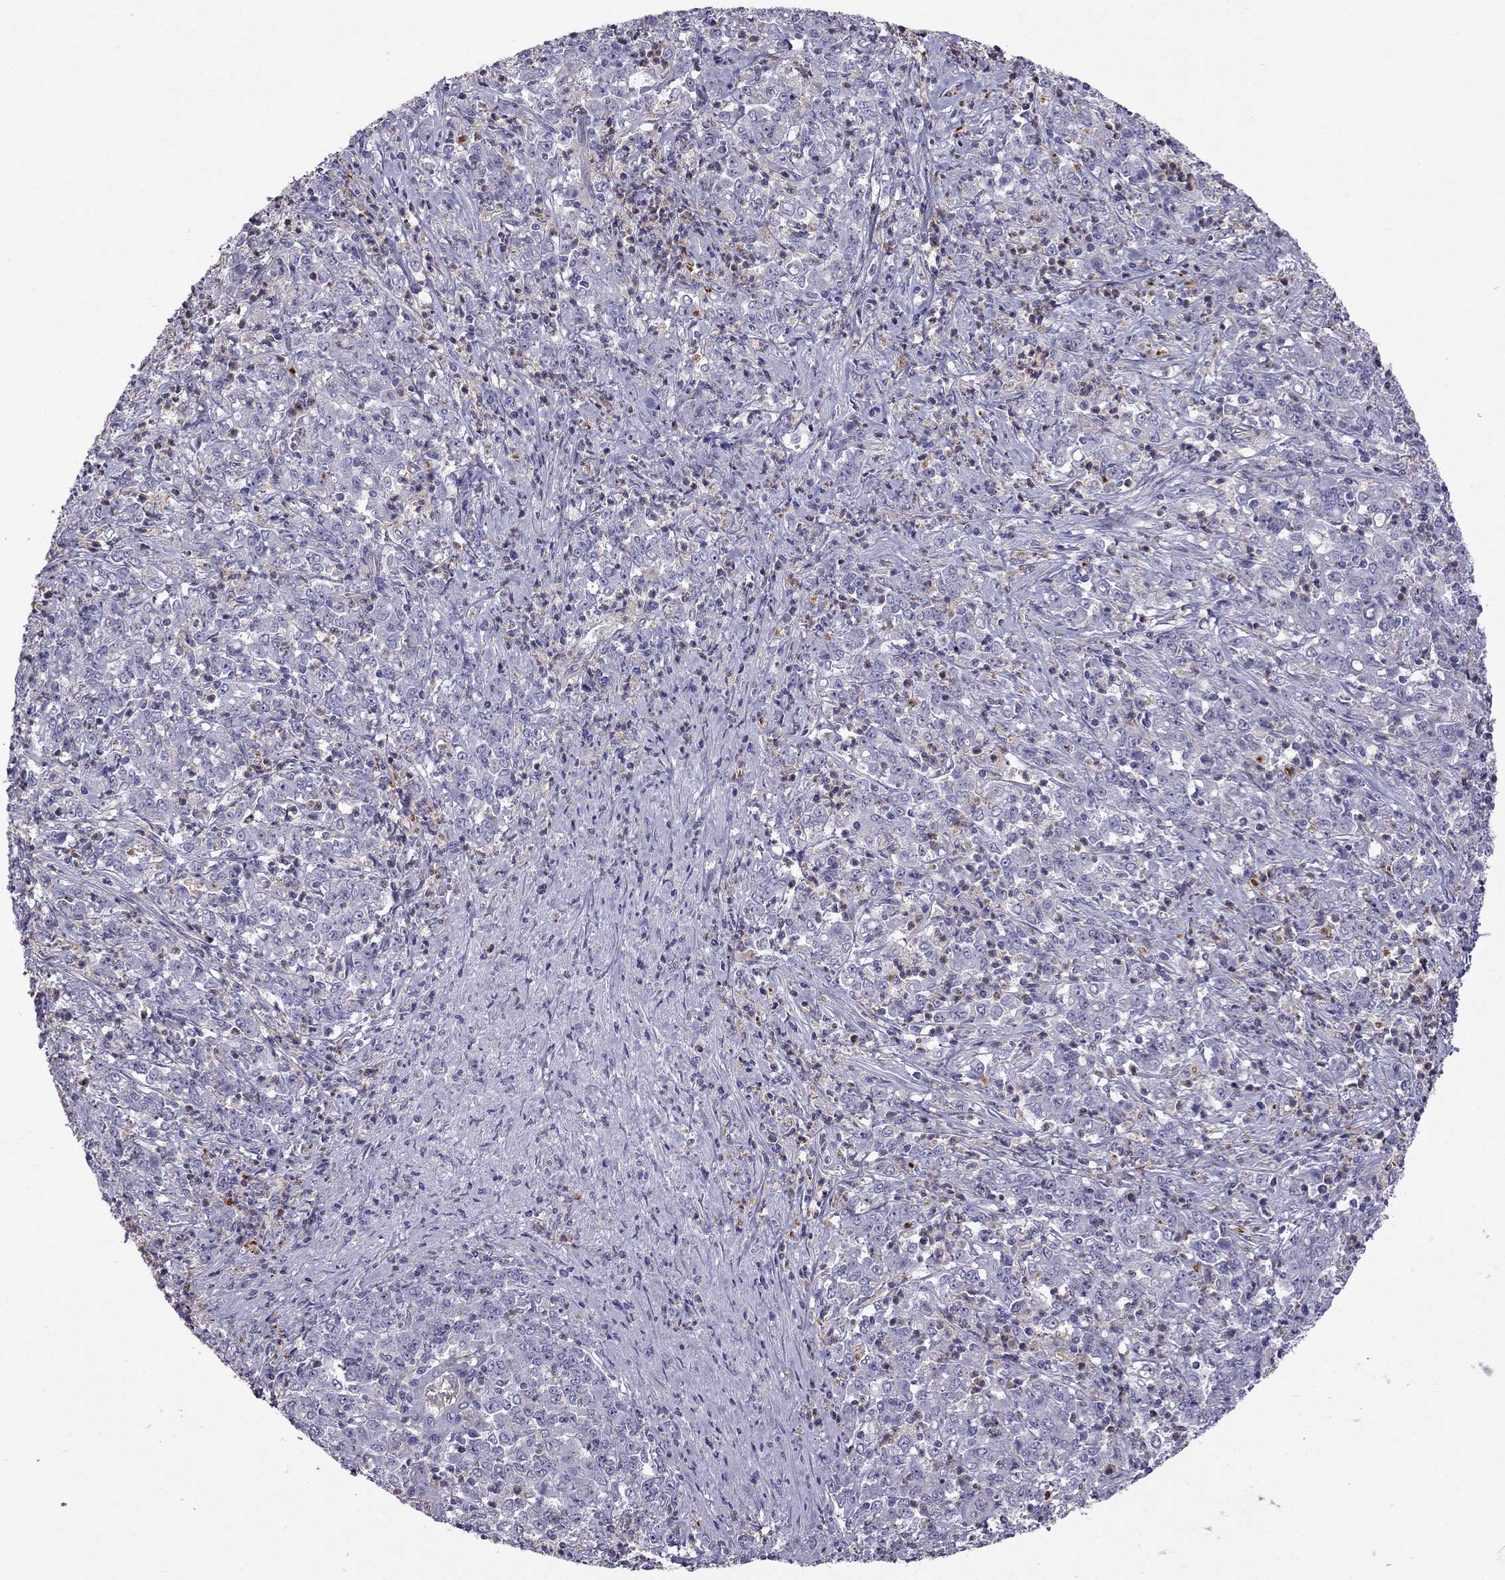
{"staining": {"intensity": "negative", "quantity": "none", "location": "none"}, "tissue": "stomach cancer", "cell_type": "Tumor cells", "image_type": "cancer", "snomed": [{"axis": "morphology", "description": "Adenocarcinoma, NOS"}, {"axis": "topography", "description": "Stomach, lower"}], "caption": "Human stomach cancer stained for a protein using immunohistochemistry (IHC) reveals no positivity in tumor cells.", "gene": "STOML3", "patient": {"sex": "female", "age": 71}}